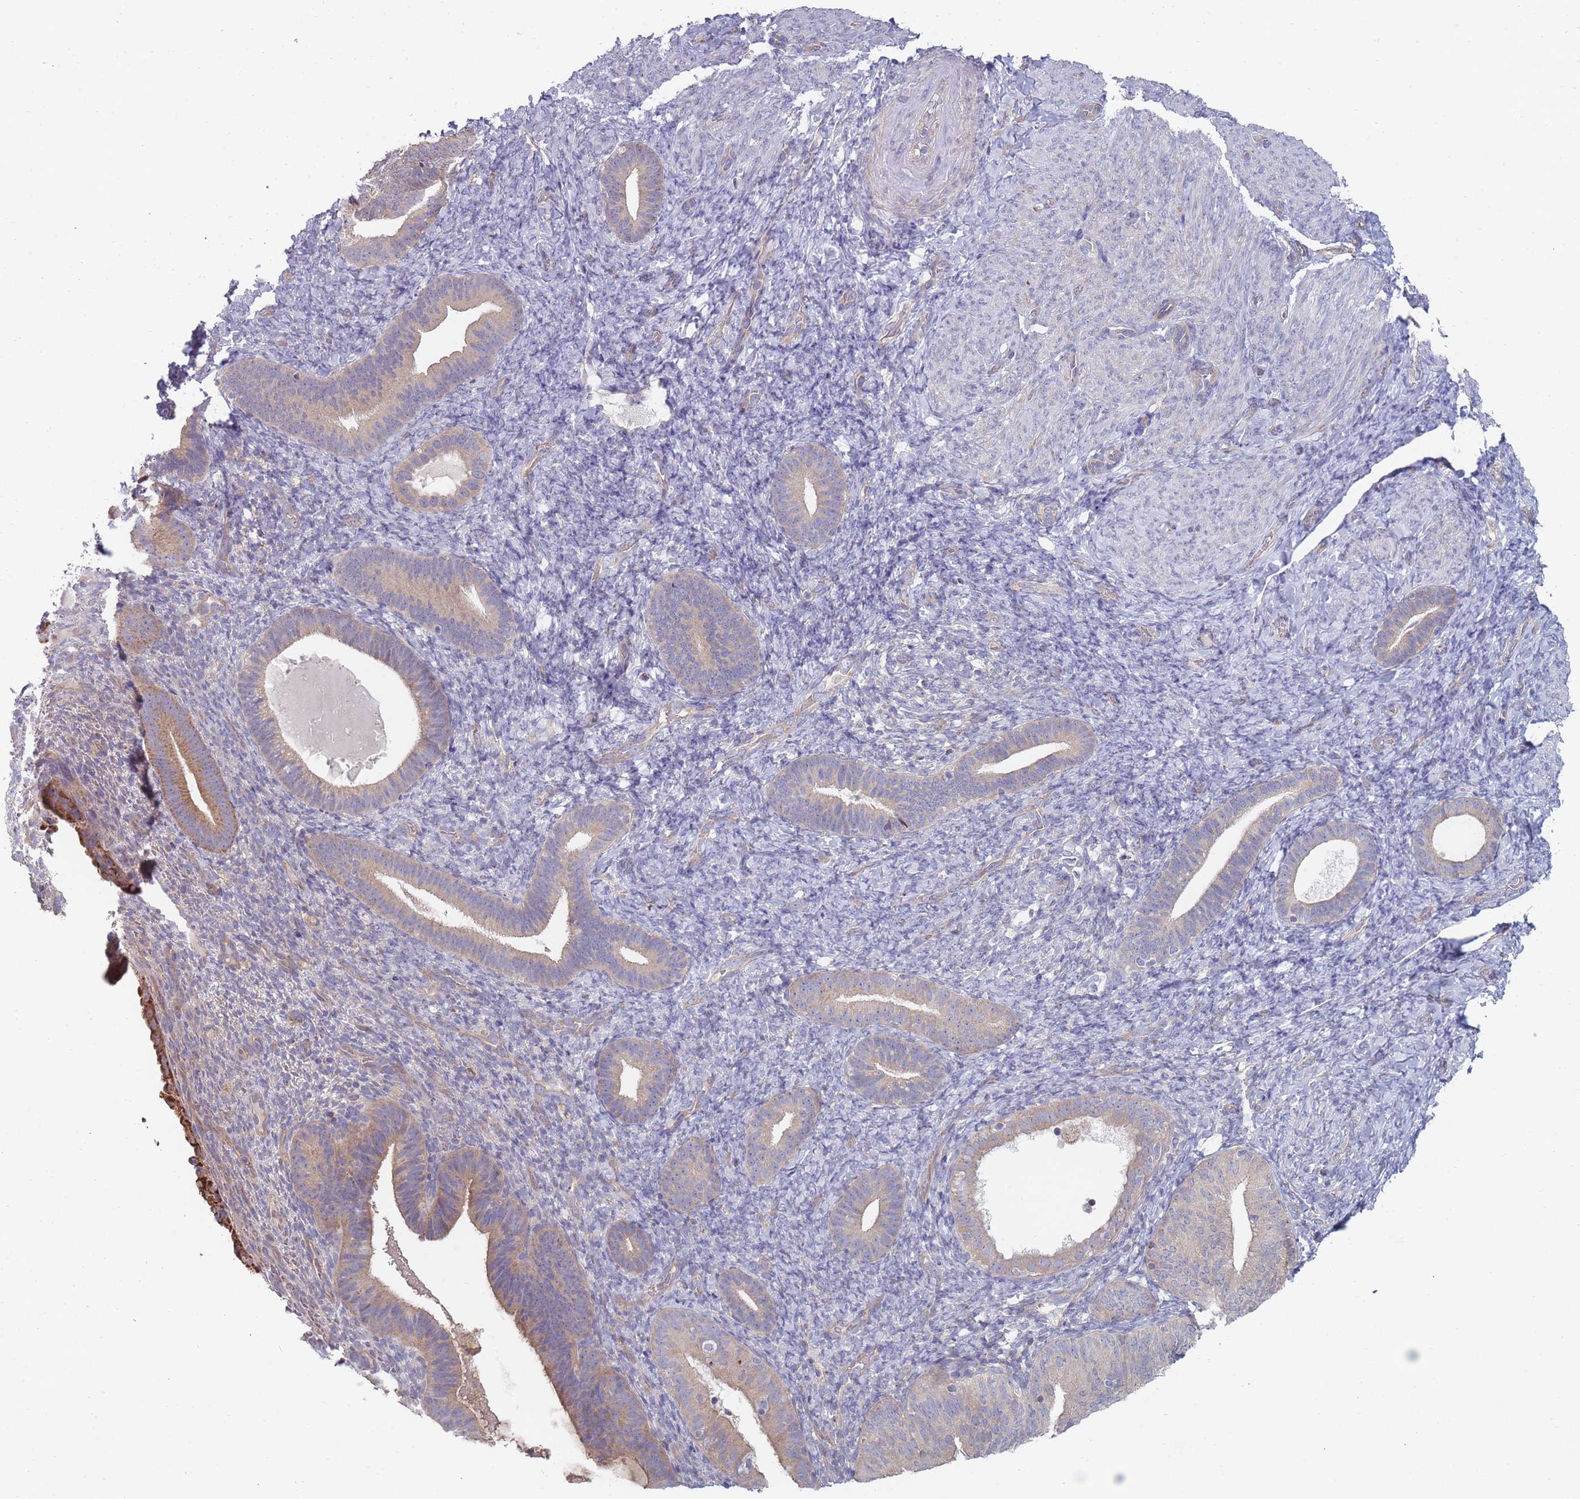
{"staining": {"intensity": "negative", "quantity": "none", "location": "none"}, "tissue": "endometrium", "cell_type": "Cells in endometrial stroma", "image_type": "normal", "snomed": [{"axis": "morphology", "description": "Normal tissue, NOS"}, {"axis": "topography", "description": "Endometrium"}], "caption": "A micrograph of endometrium stained for a protein displays no brown staining in cells in endometrial stroma.", "gene": "NUB1", "patient": {"sex": "female", "age": 65}}